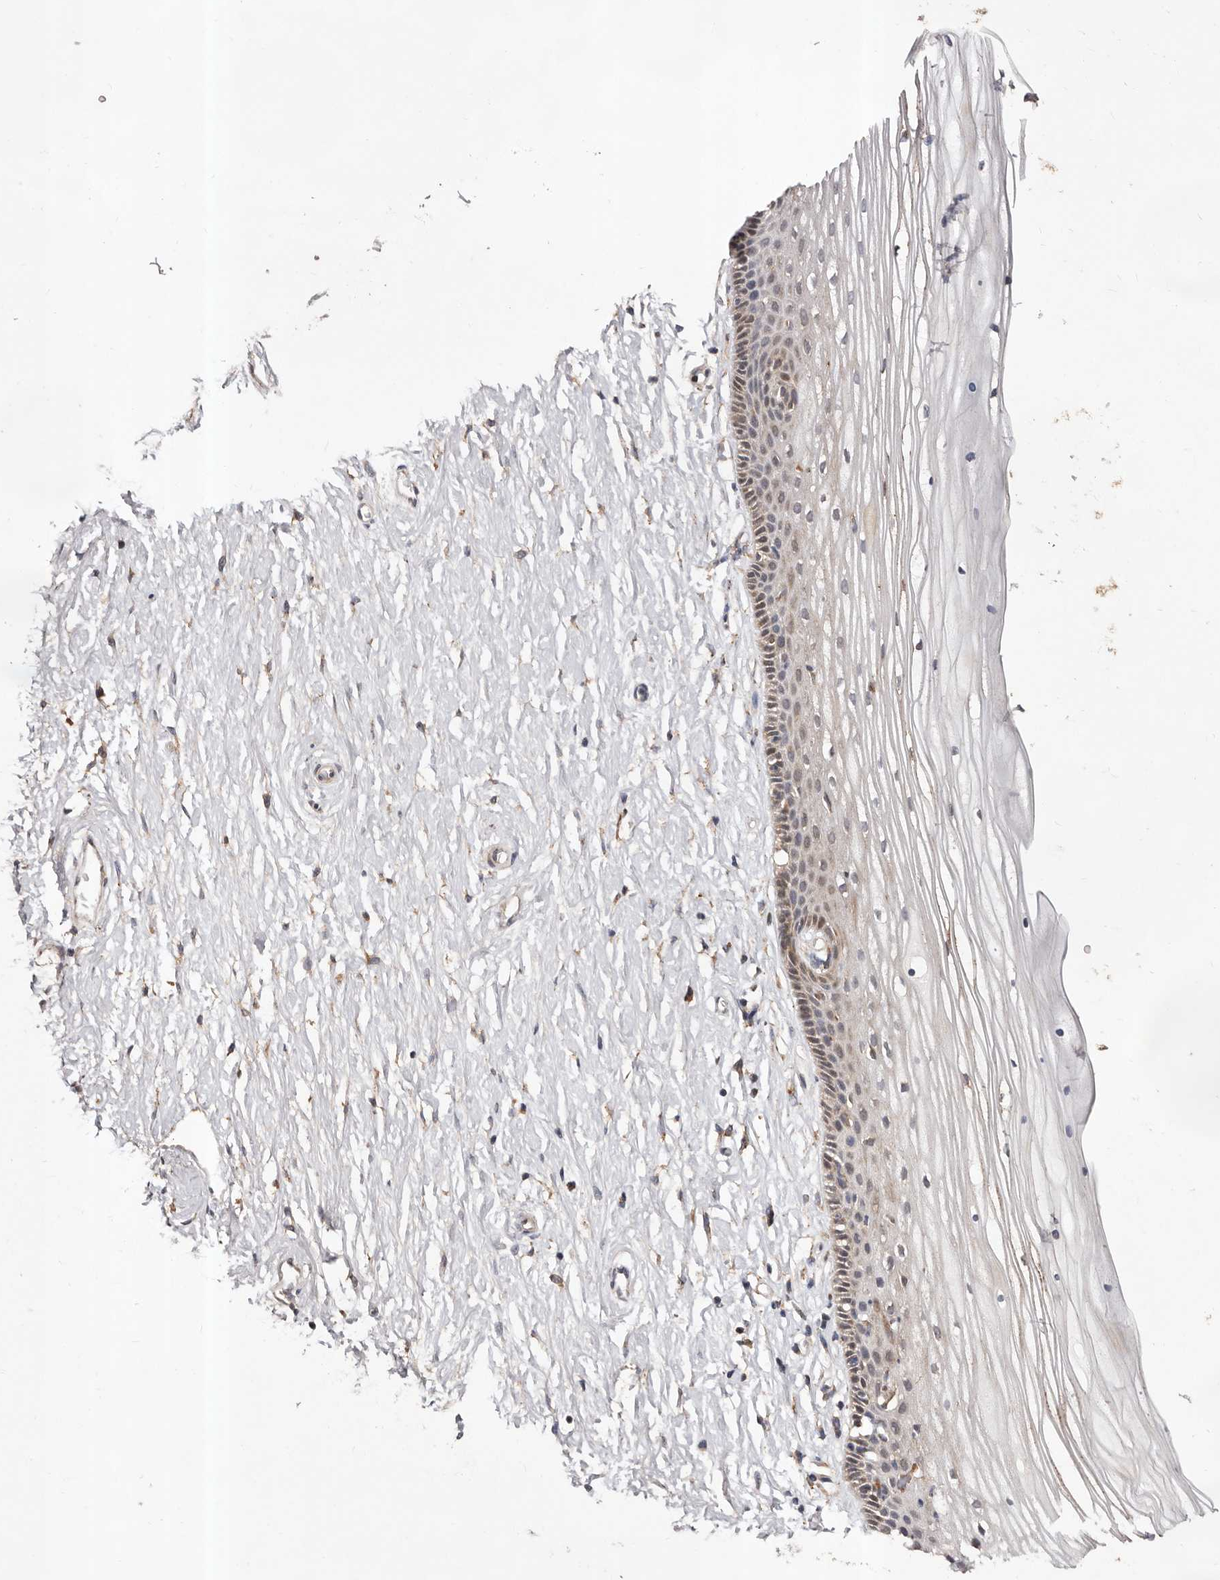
{"staining": {"intensity": "moderate", "quantity": "<25%", "location": "cytoplasmic/membranous"}, "tissue": "vagina", "cell_type": "Squamous epithelial cells", "image_type": "normal", "snomed": [{"axis": "morphology", "description": "Normal tissue, NOS"}, {"axis": "topography", "description": "Vagina"}, {"axis": "topography", "description": "Cervix"}], "caption": "Immunohistochemistry micrograph of benign vagina stained for a protein (brown), which displays low levels of moderate cytoplasmic/membranous positivity in approximately <25% of squamous epithelial cells.", "gene": "STEAP2", "patient": {"sex": "female", "age": 40}}